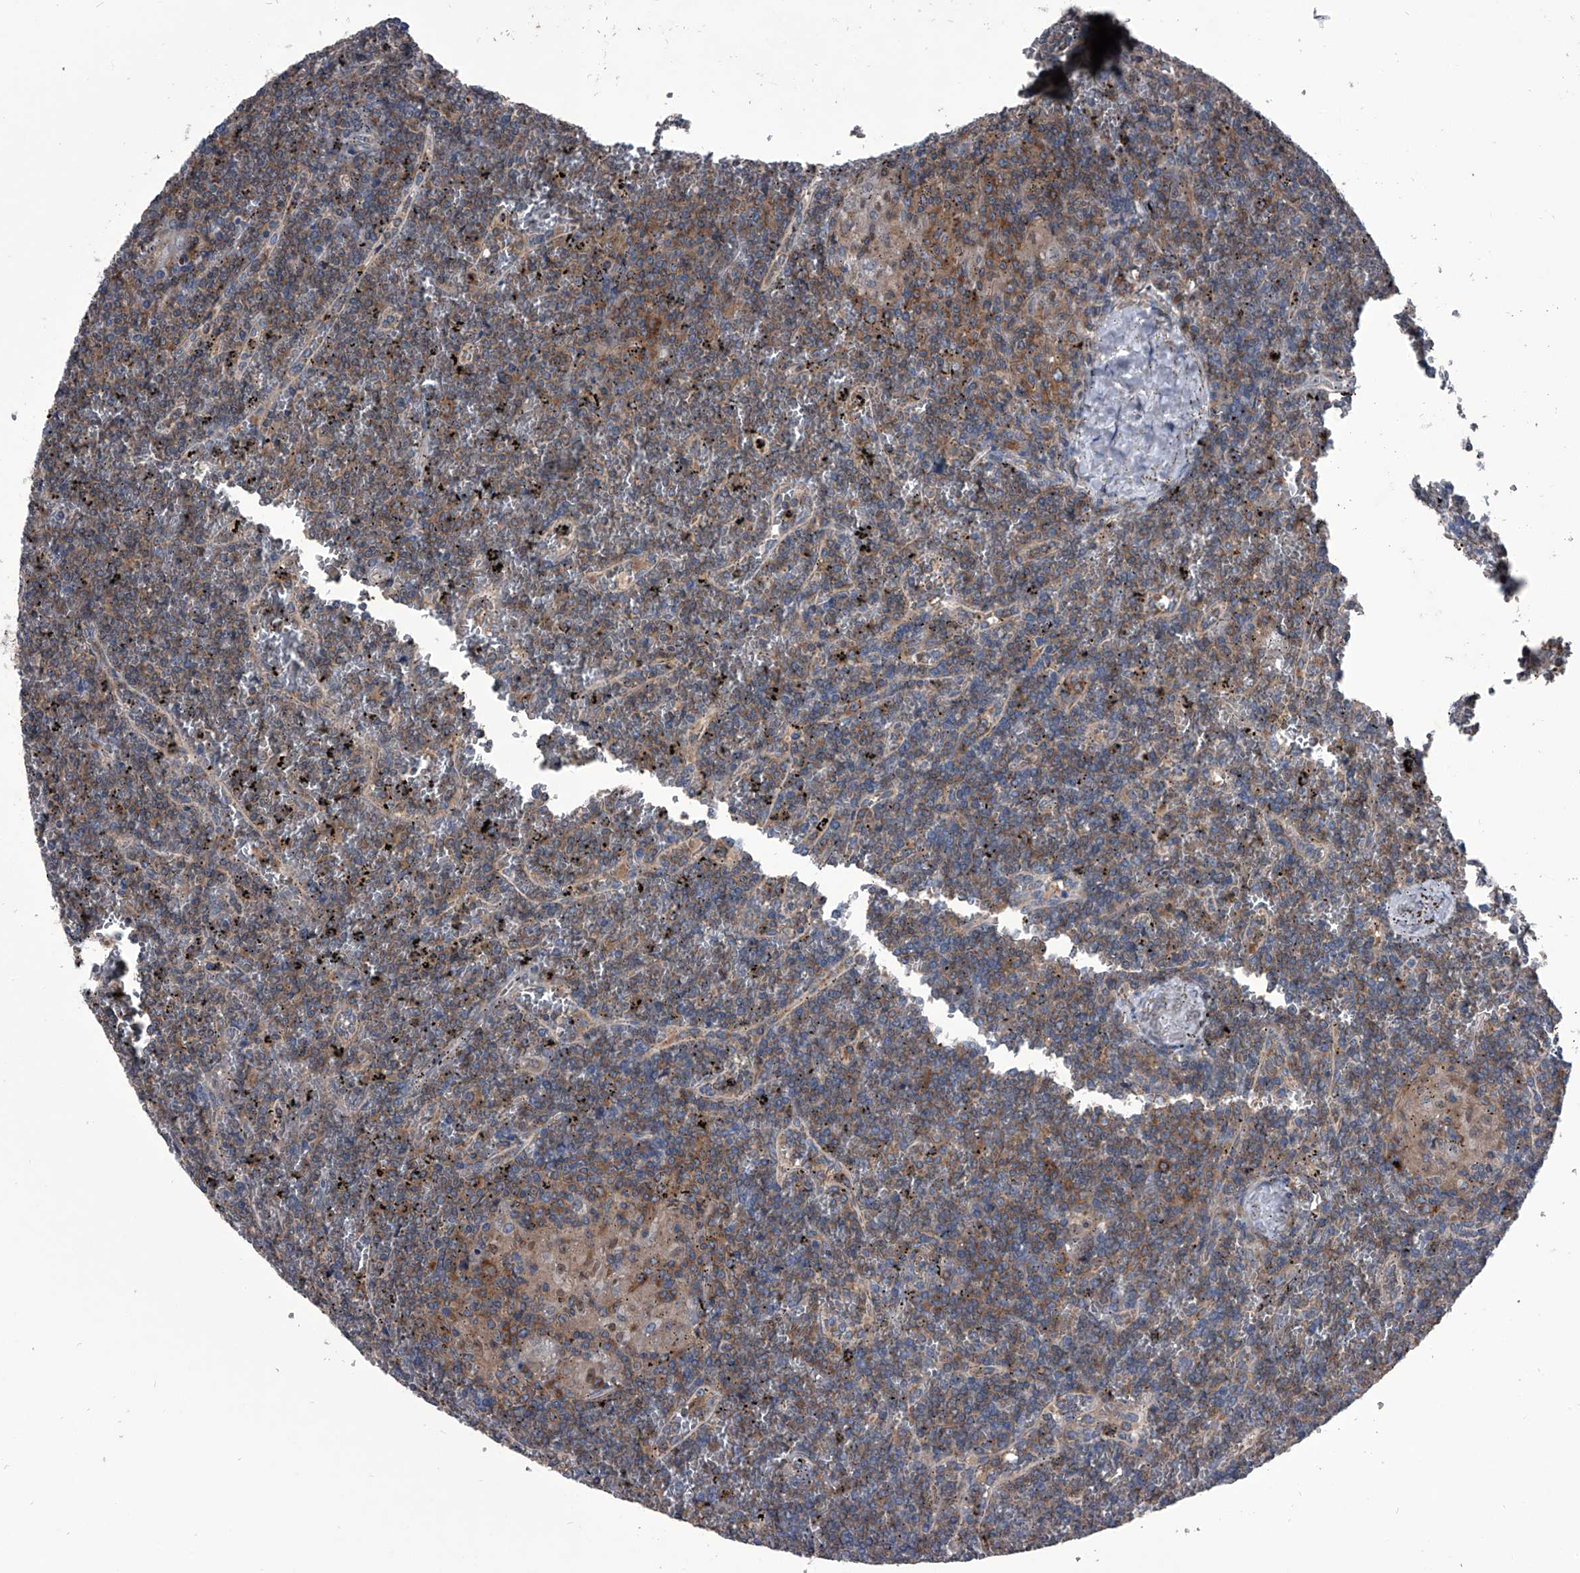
{"staining": {"intensity": "weak", "quantity": "25%-75%", "location": "cytoplasmic/membranous"}, "tissue": "lymphoma", "cell_type": "Tumor cells", "image_type": "cancer", "snomed": [{"axis": "morphology", "description": "Malignant lymphoma, non-Hodgkin's type, Low grade"}, {"axis": "topography", "description": "Spleen"}], "caption": "This is a photomicrograph of immunohistochemistry (IHC) staining of lymphoma, which shows weak staining in the cytoplasmic/membranous of tumor cells.", "gene": "PIP5K1A", "patient": {"sex": "female", "age": 19}}